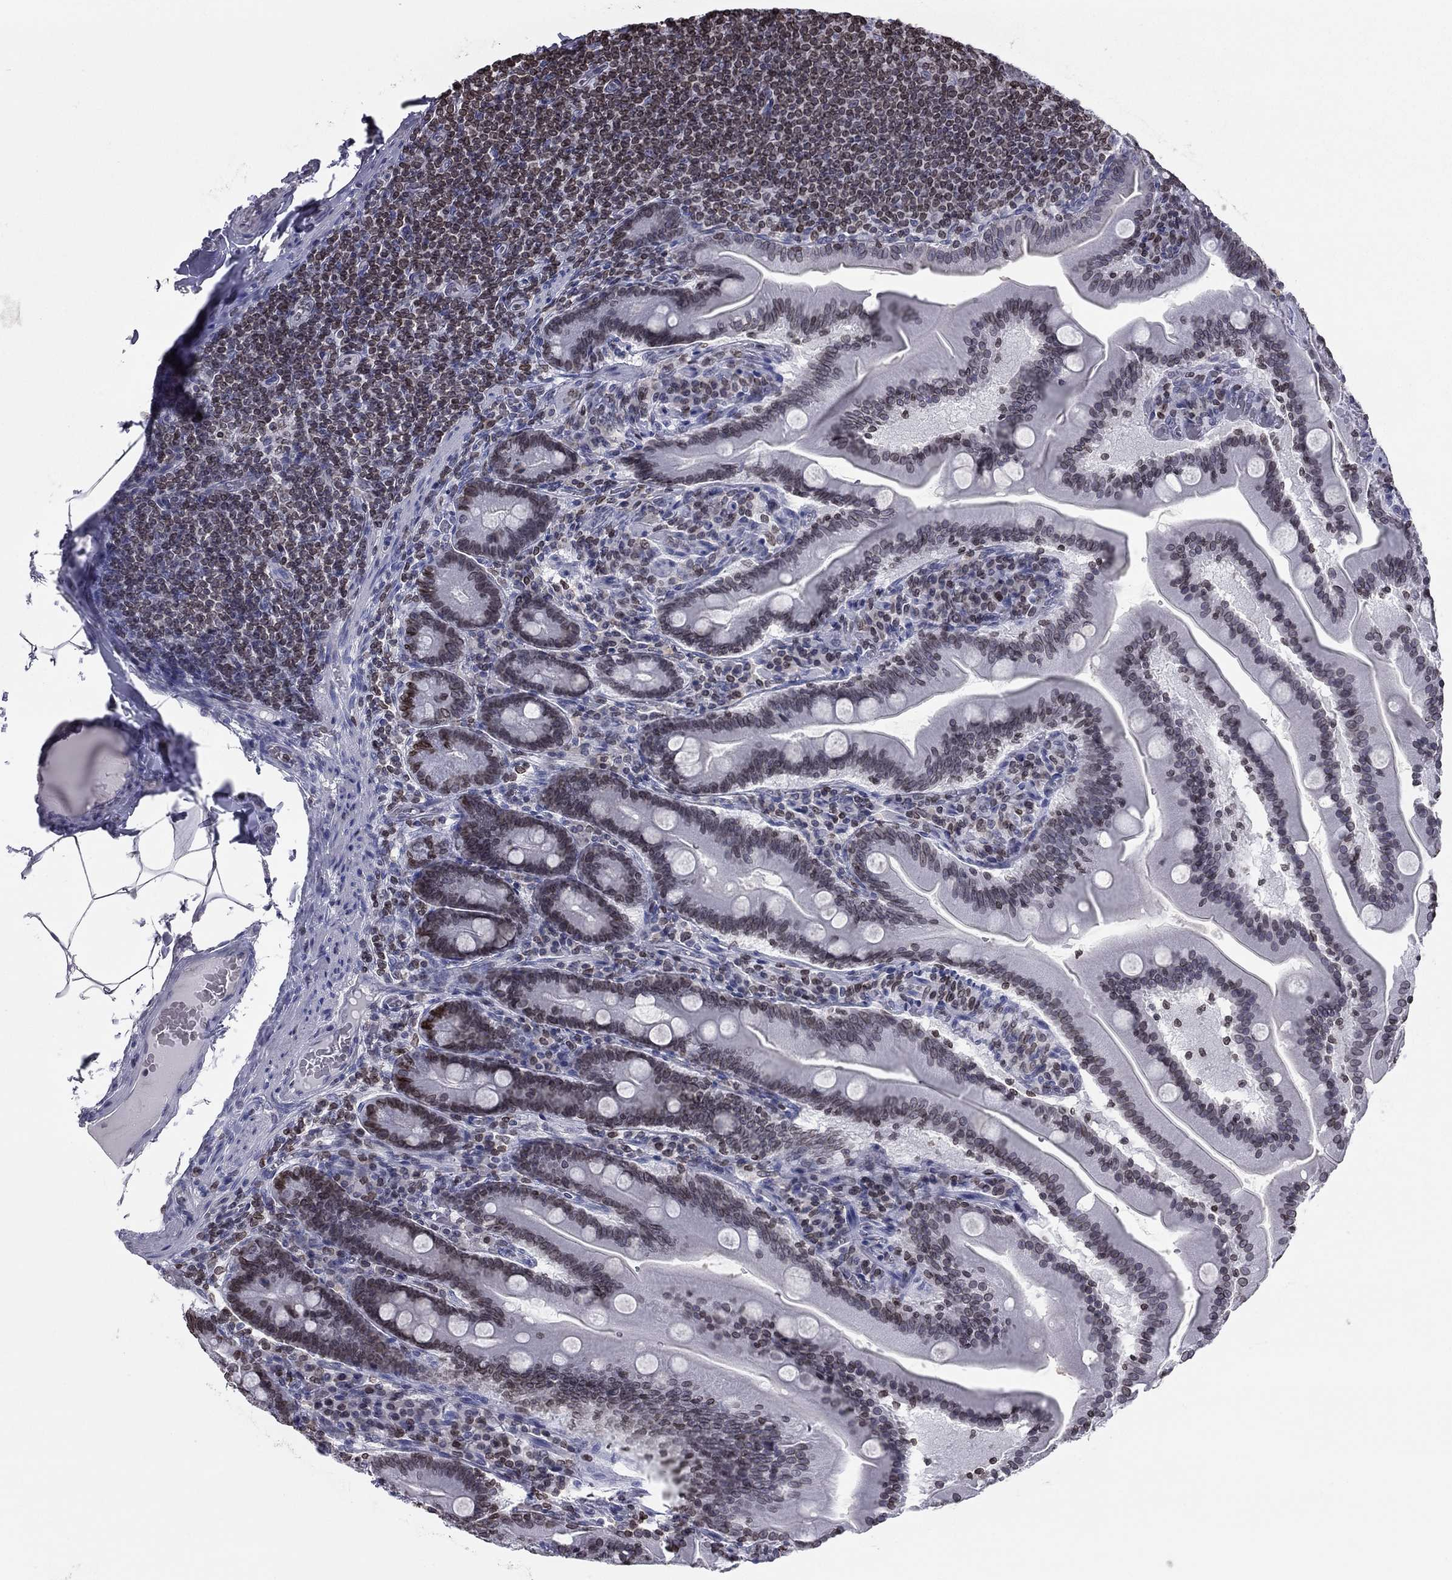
{"staining": {"intensity": "weak", "quantity": ">75%", "location": "cytoplasmic/membranous,nuclear"}, "tissue": "small intestine", "cell_type": "Glandular cells", "image_type": "normal", "snomed": [{"axis": "morphology", "description": "Normal tissue, NOS"}, {"axis": "topography", "description": "Small intestine"}], "caption": "Immunohistochemical staining of unremarkable small intestine displays low levels of weak cytoplasmic/membranous,nuclear staining in approximately >75% of glandular cells. (DAB (3,3'-diaminobenzidine) IHC with brightfield microscopy, high magnification).", "gene": "ESPL1", "patient": {"sex": "male", "age": 37}}